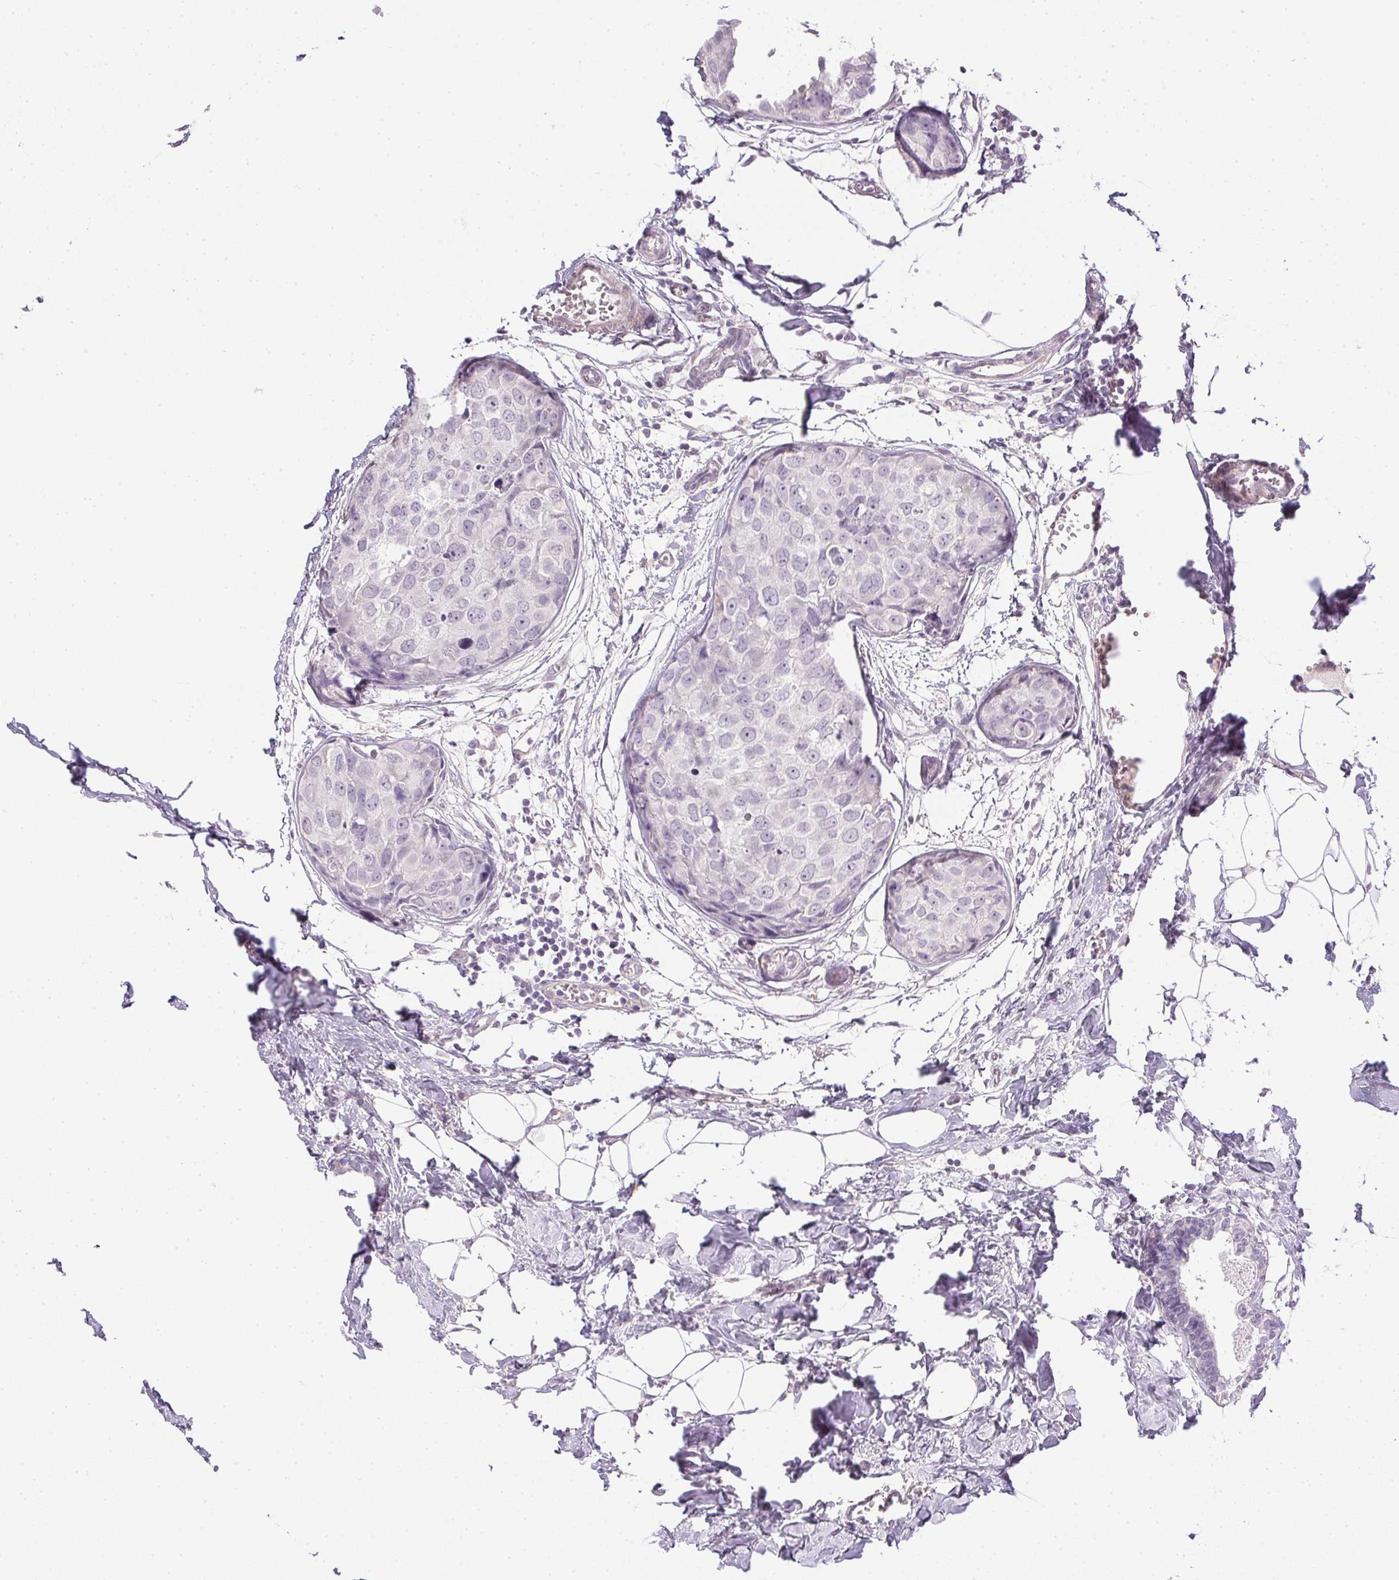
{"staining": {"intensity": "negative", "quantity": "none", "location": "none"}, "tissue": "breast cancer", "cell_type": "Tumor cells", "image_type": "cancer", "snomed": [{"axis": "morphology", "description": "Duct carcinoma"}, {"axis": "topography", "description": "Breast"}], "caption": "Immunohistochemical staining of human breast cancer demonstrates no significant positivity in tumor cells.", "gene": "PRL", "patient": {"sex": "female", "age": 38}}